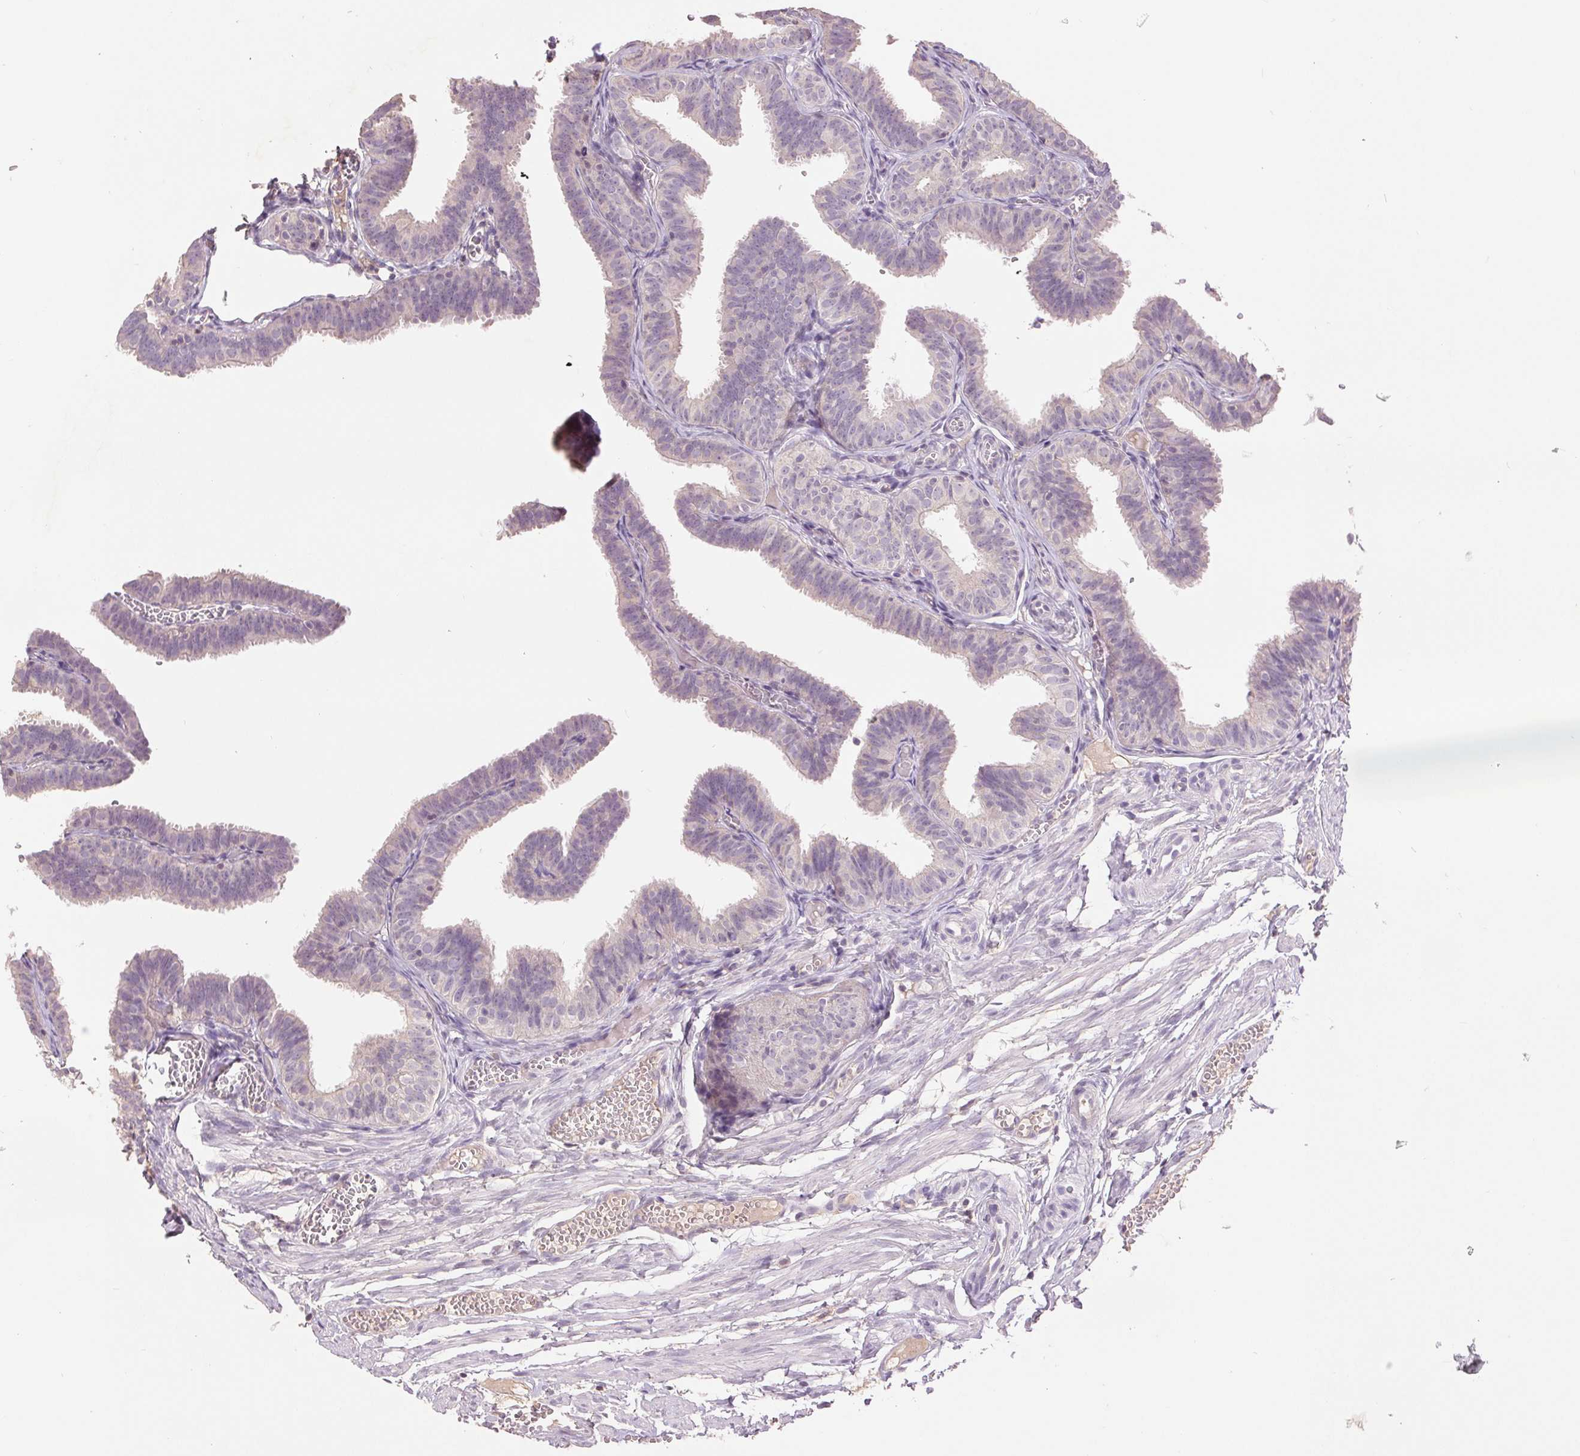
{"staining": {"intensity": "negative", "quantity": "none", "location": "none"}, "tissue": "fallopian tube", "cell_type": "Glandular cells", "image_type": "normal", "snomed": [{"axis": "morphology", "description": "Normal tissue, NOS"}, {"axis": "topography", "description": "Fallopian tube"}], "caption": "Immunohistochemistry (IHC) micrograph of benign fallopian tube stained for a protein (brown), which exhibits no expression in glandular cells. (Brightfield microscopy of DAB (3,3'-diaminobenzidine) IHC at high magnification).", "gene": "FXYD4", "patient": {"sex": "female", "age": 25}}